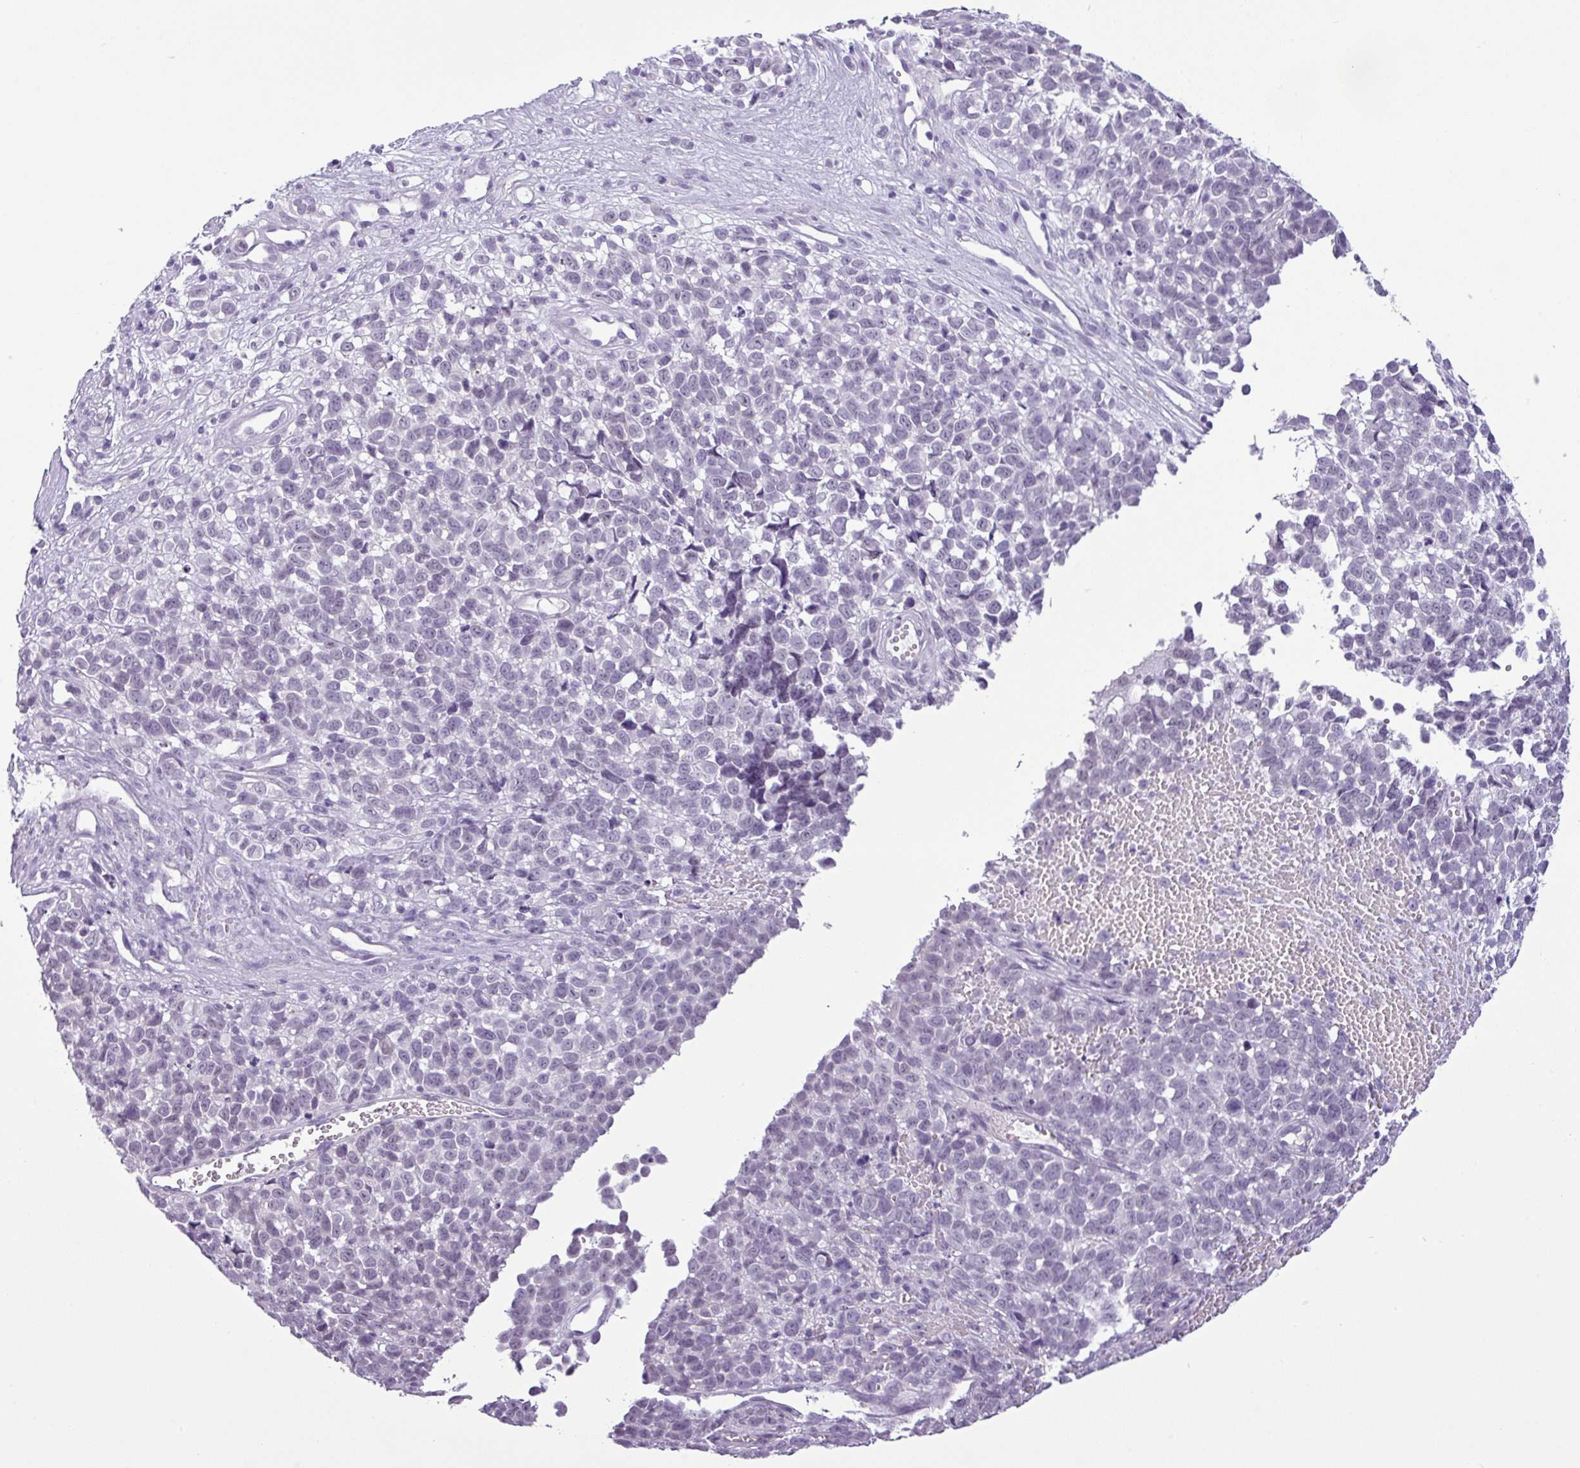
{"staining": {"intensity": "negative", "quantity": "none", "location": "none"}, "tissue": "melanoma", "cell_type": "Tumor cells", "image_type": "cancer", "snomed": [{"axis": "morphology", "description": "Malignant melanoma, NOS"}, {"axis": "topography", "description": "Nose, NOS"}], "caption": "An immunohistochemistry (IHC) photomicrograph of malignant melanoma is shown. There is no staining in tumor cells of malignant melanoma.", "gene": "CDH16", "patient": {"sex": "female", "age": 48}}